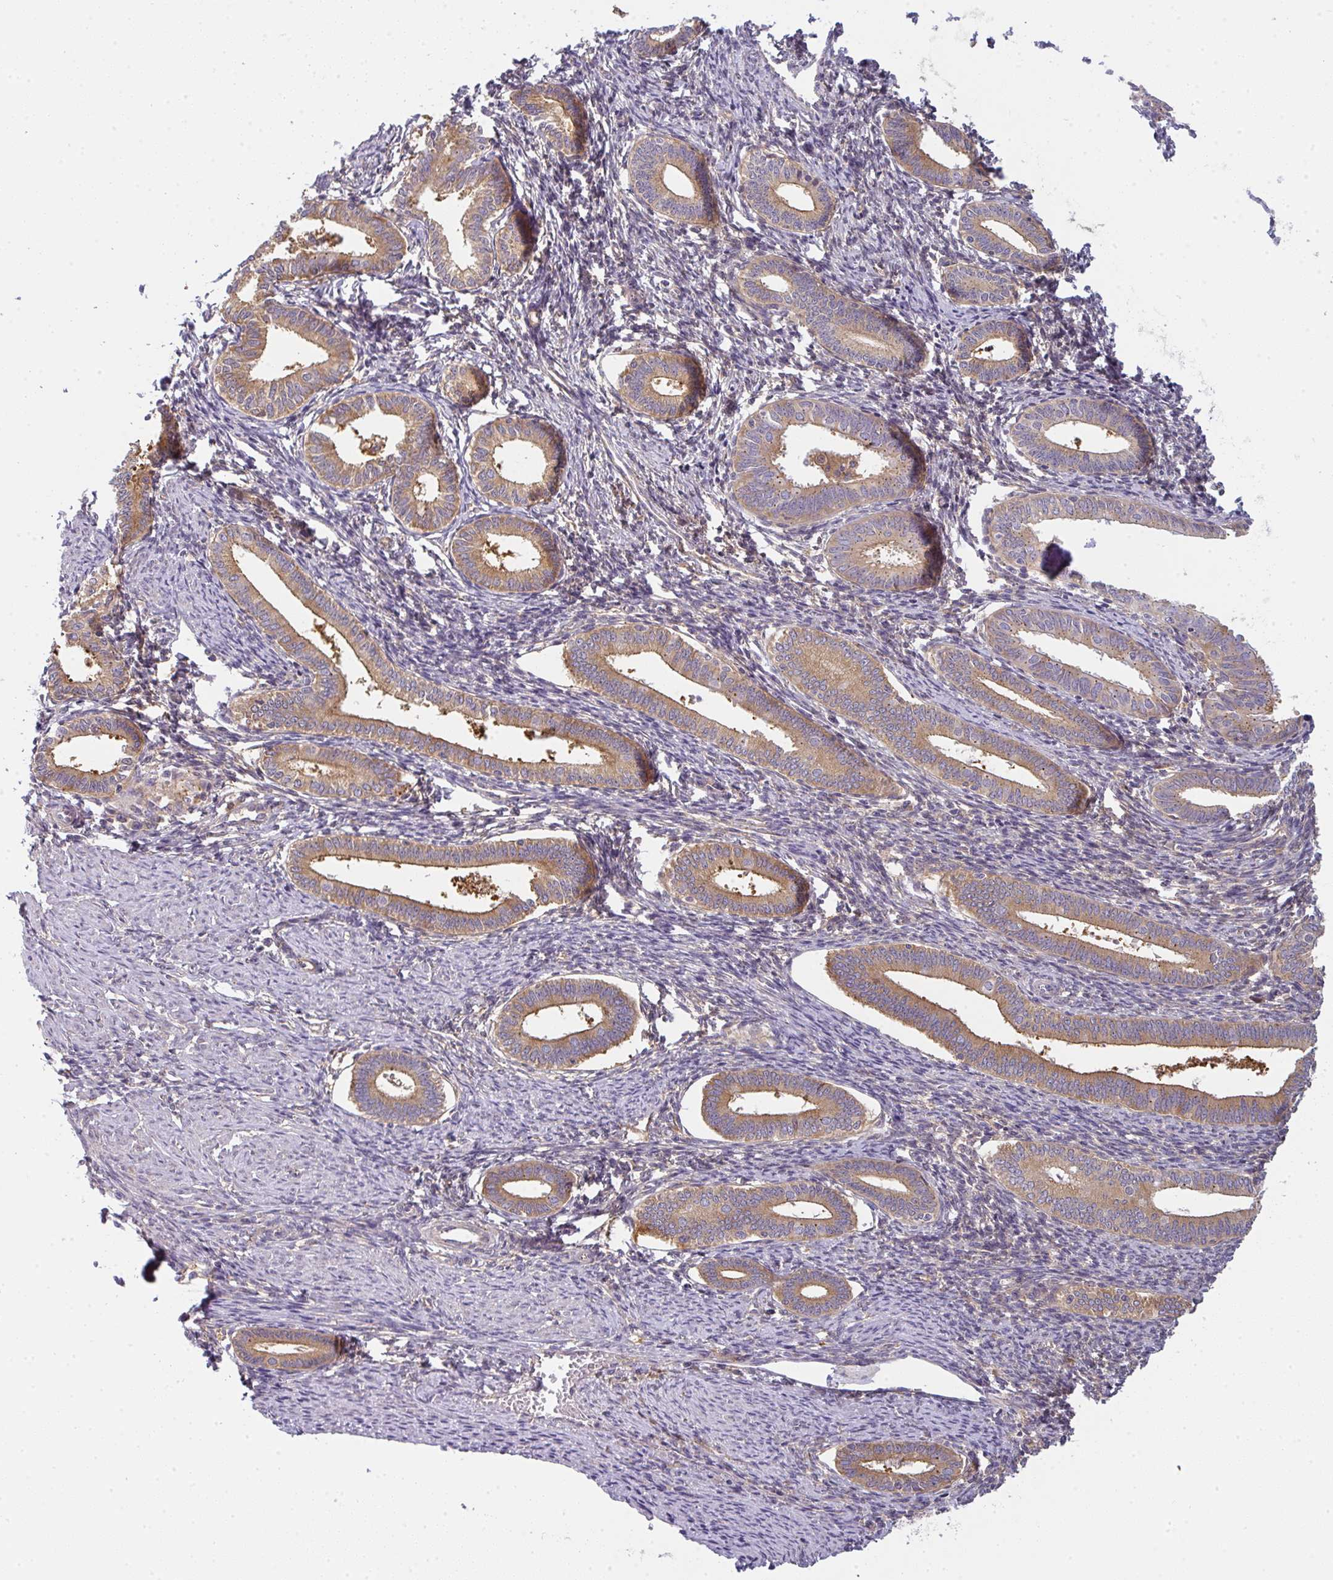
{"staining": {"intensity": "weak", "quantity": "<25%", "location": "cytoplasmic/membranous"}, "tissue": "endometrium", "cell_type": "Cells in endometrial stroma", "image_type": "normal", "snomed": [{"axis": "morphology", "description": "Normal tissue, NOS"}, {"axis": "topography", "description": "Endometrium"}], "caption": "Immunohistochemical staining of benign human endometrium shows no significant staining in cells in endometrial stroma.", "gene": "SNX5", "patient": {"sex": "female", "age": 41}}